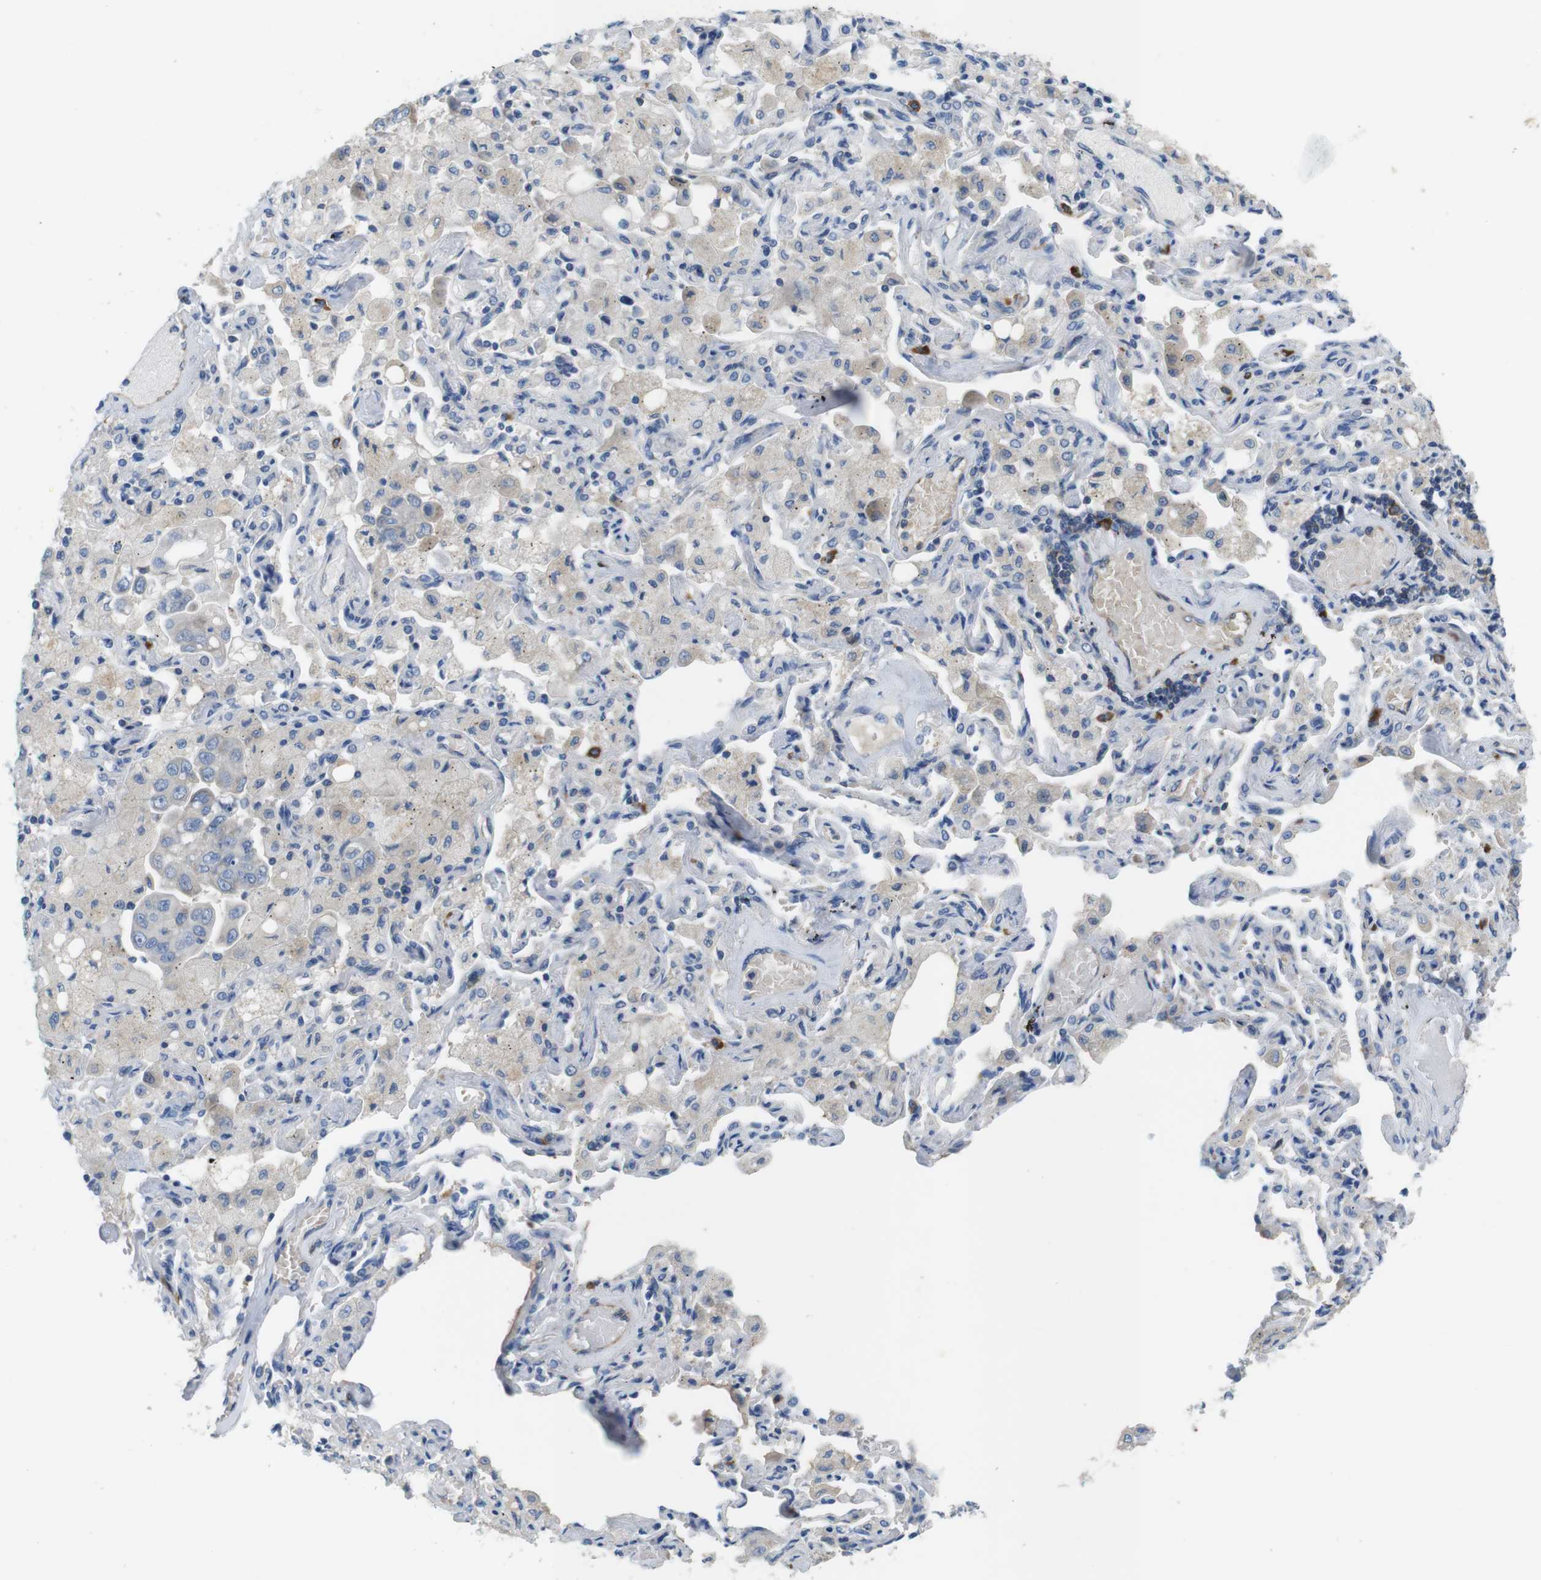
{"staining": {"intensity": "negative", "quantity": "none", "location": "none"}, "tissue": "lung cancer", "cell_type": "Tumor cells", "image_type": "cancer", "snomed": [{"axis": "morphology", "description": "Adenocarcinoma, NOS"}, {"axis": "topography", "description": "Lung"}], "caption": "Micrograph shows no protein staining in tumor cells of lung cancer (adenocarcinoma) tissue.", "gene": "DCLK1", "patient": {"sex": "male", "age": 64}}